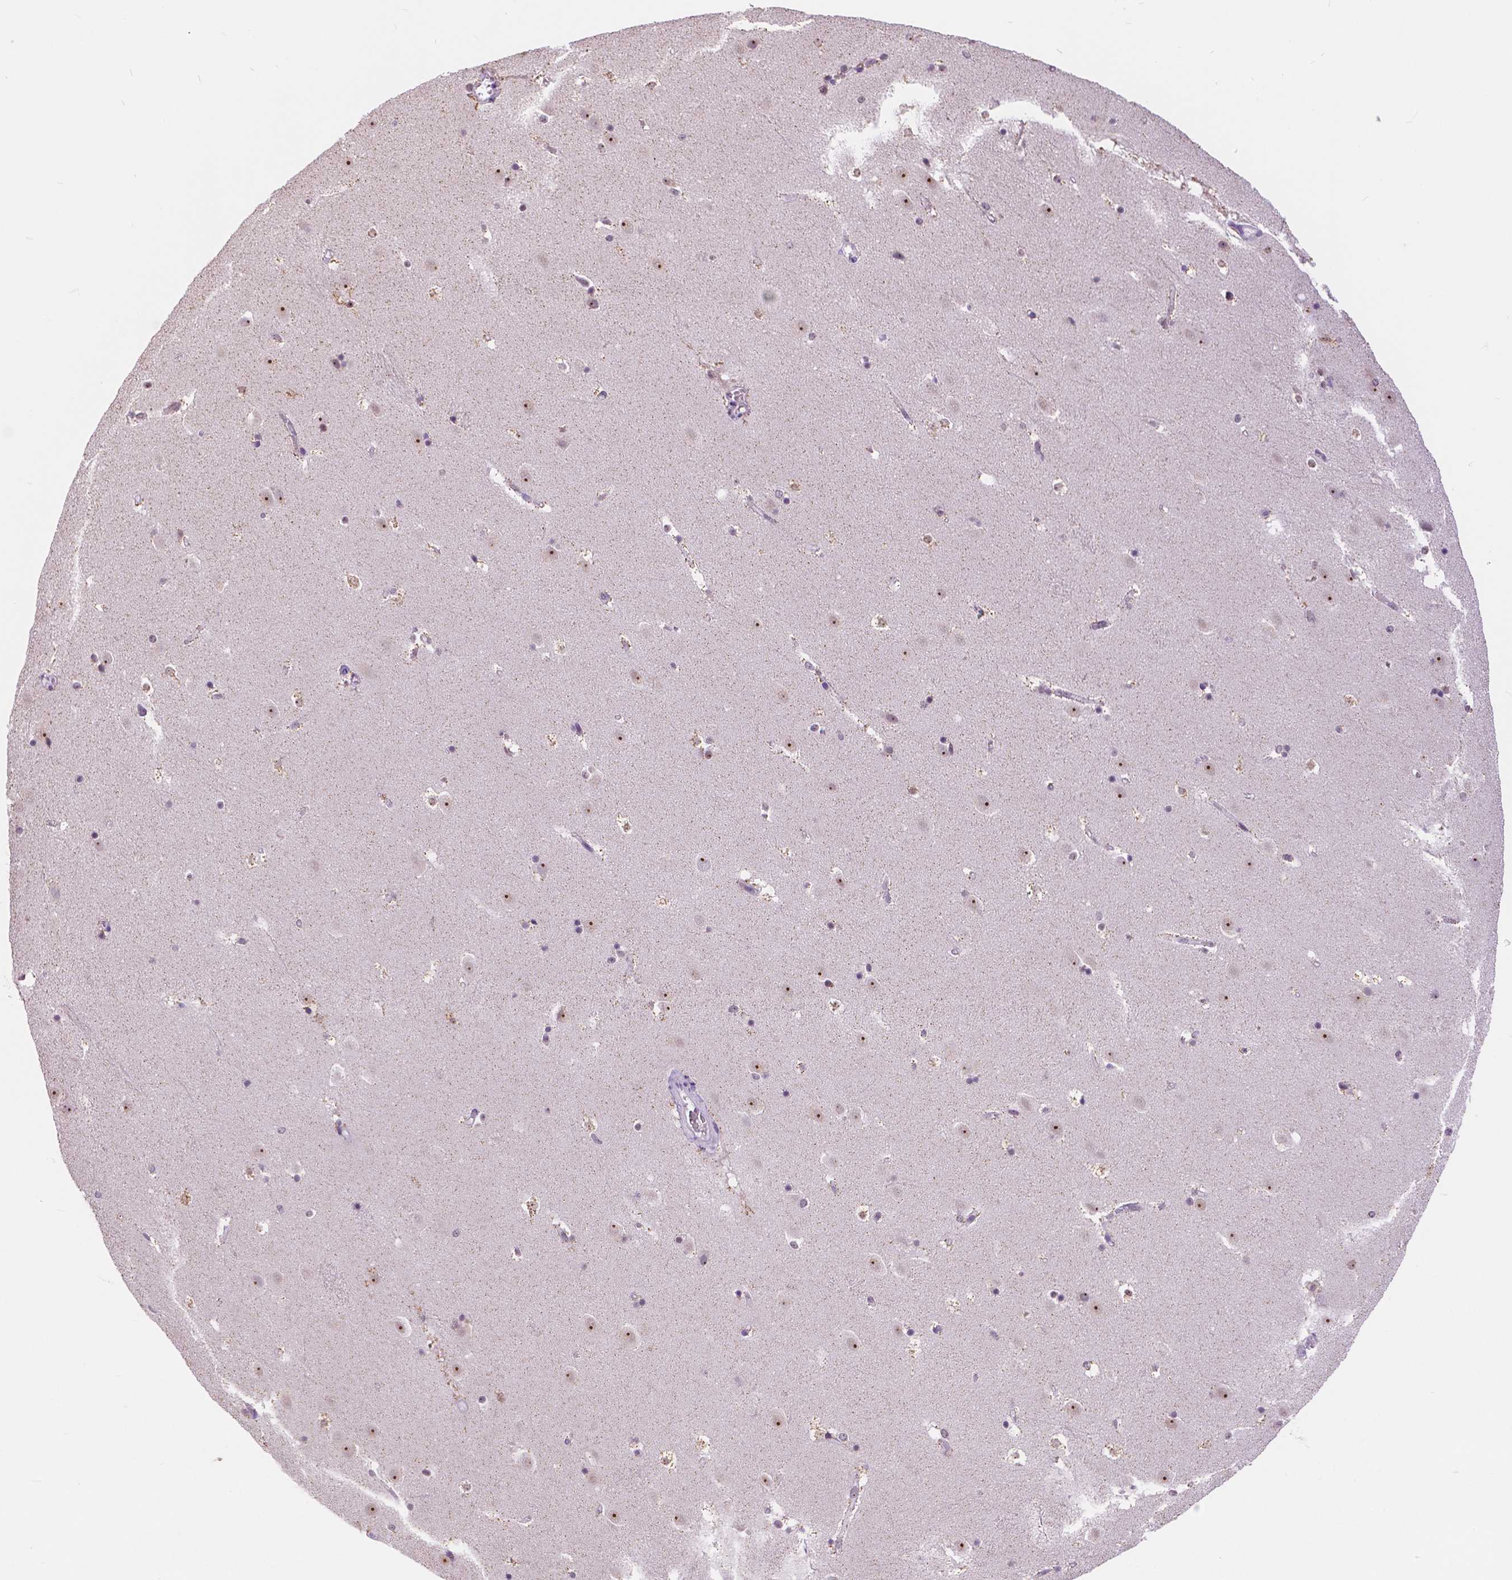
{"staining": {"intensity": "weak", "quantity": "25%-75%", "location": "nuclear"}, "tissue": "caudate", "cell_type": "Glial cells", "image_type": "normal", "snomed": [{"axis": "morphology", "description": "Normal tissue, NOS"}, {"axis": "topography", "description": "Lateral ventricle wall"}], "caption": "Protein staining shows weak nuclear expression in about 25%-75% of glial cells in benign caudate.", "gene": "NHP2", "patient": {"sex": "male", "age": 37}}